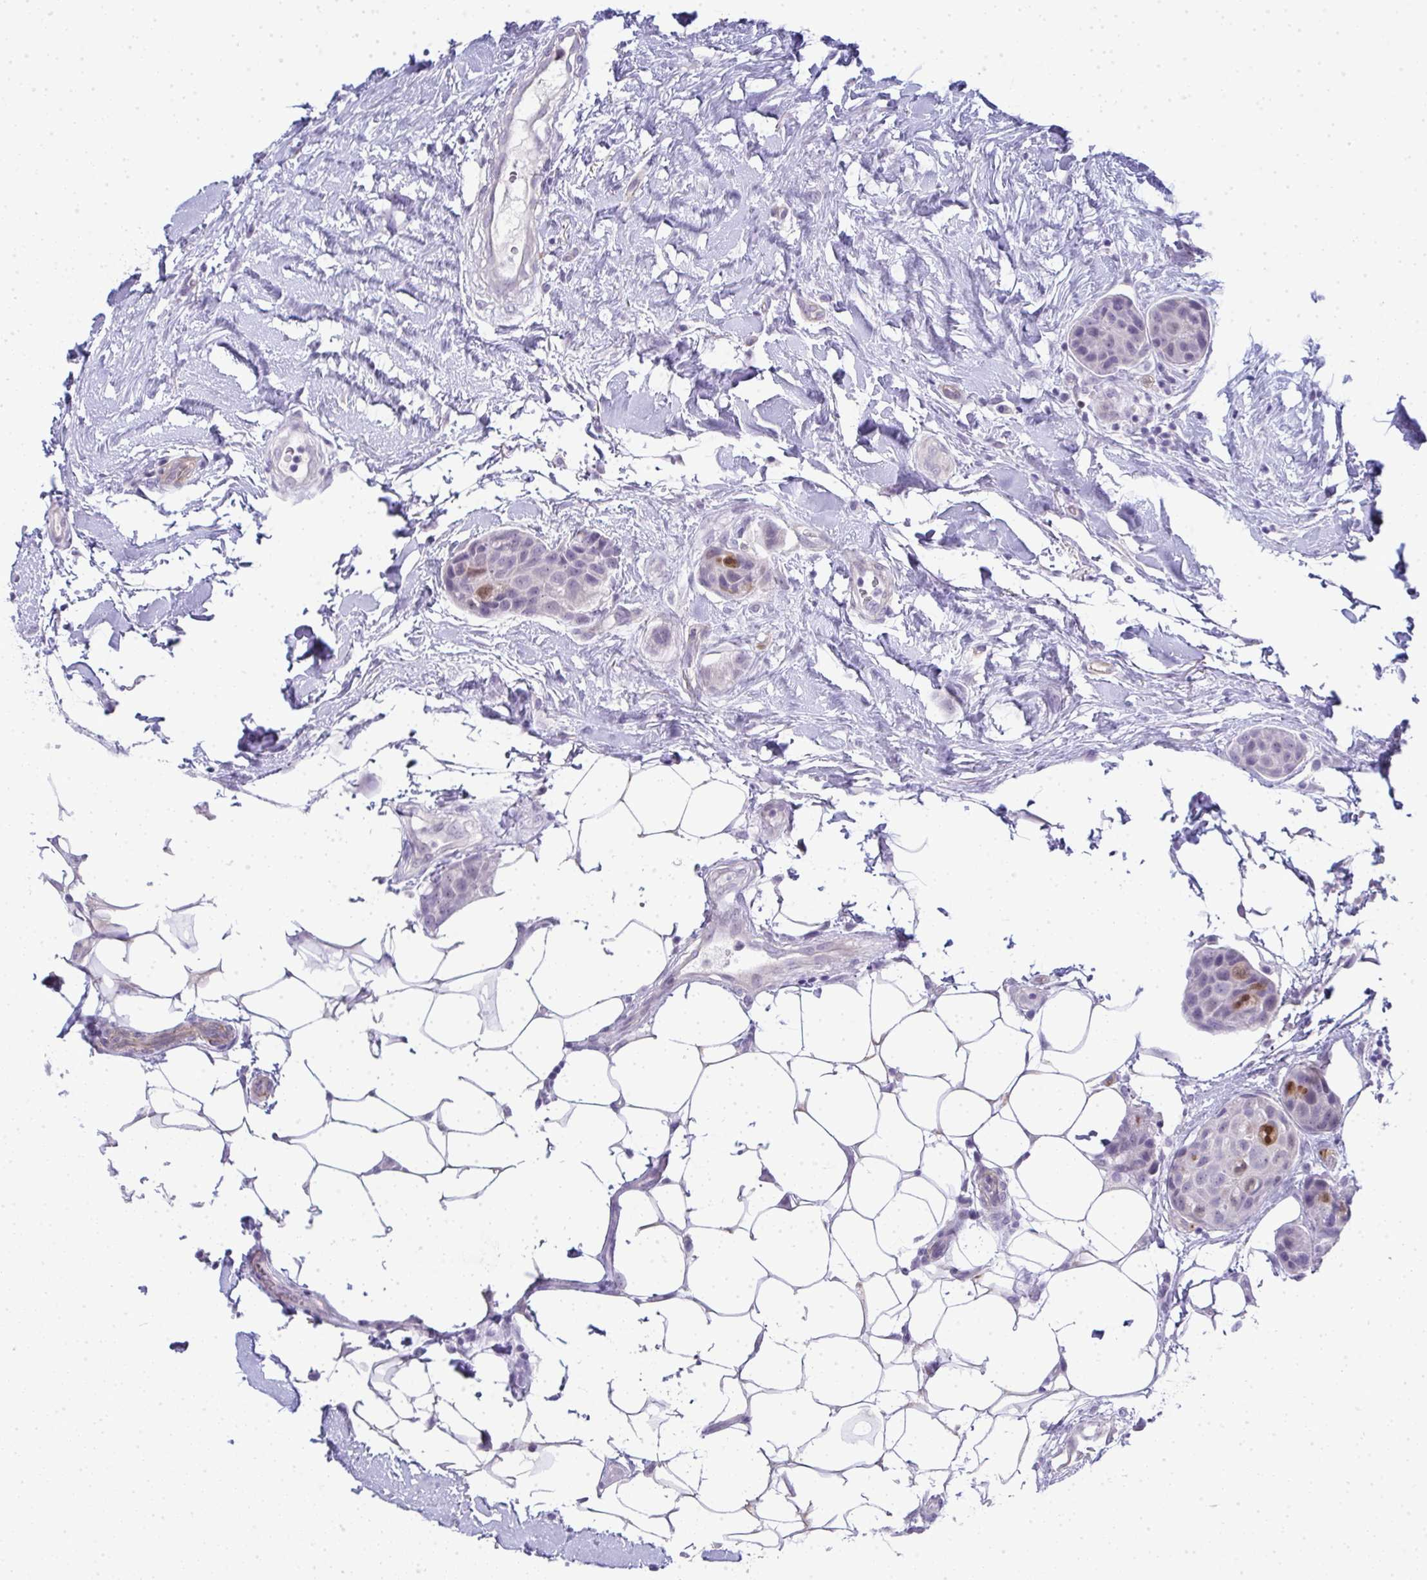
{"staining": {"intensity": "negative", "quantity": "none", "location": "none"}, "tissue": "breast cancer", "cell_type": "Tumor cells", "image_type": "cancer", "snomed": [{"axis": "morphology", "description": "Duct carcinoma"}, {"axis": "topography", "description": "Breast"}, {"axis": "topography", "description": "Lymph node"}], "caption": "A micrograph of human intraductal carcinoma (breast) is negative for staining in tumor cells.", "gene": "UBE2S", "patient": {"sex": "female", "age": 80}}